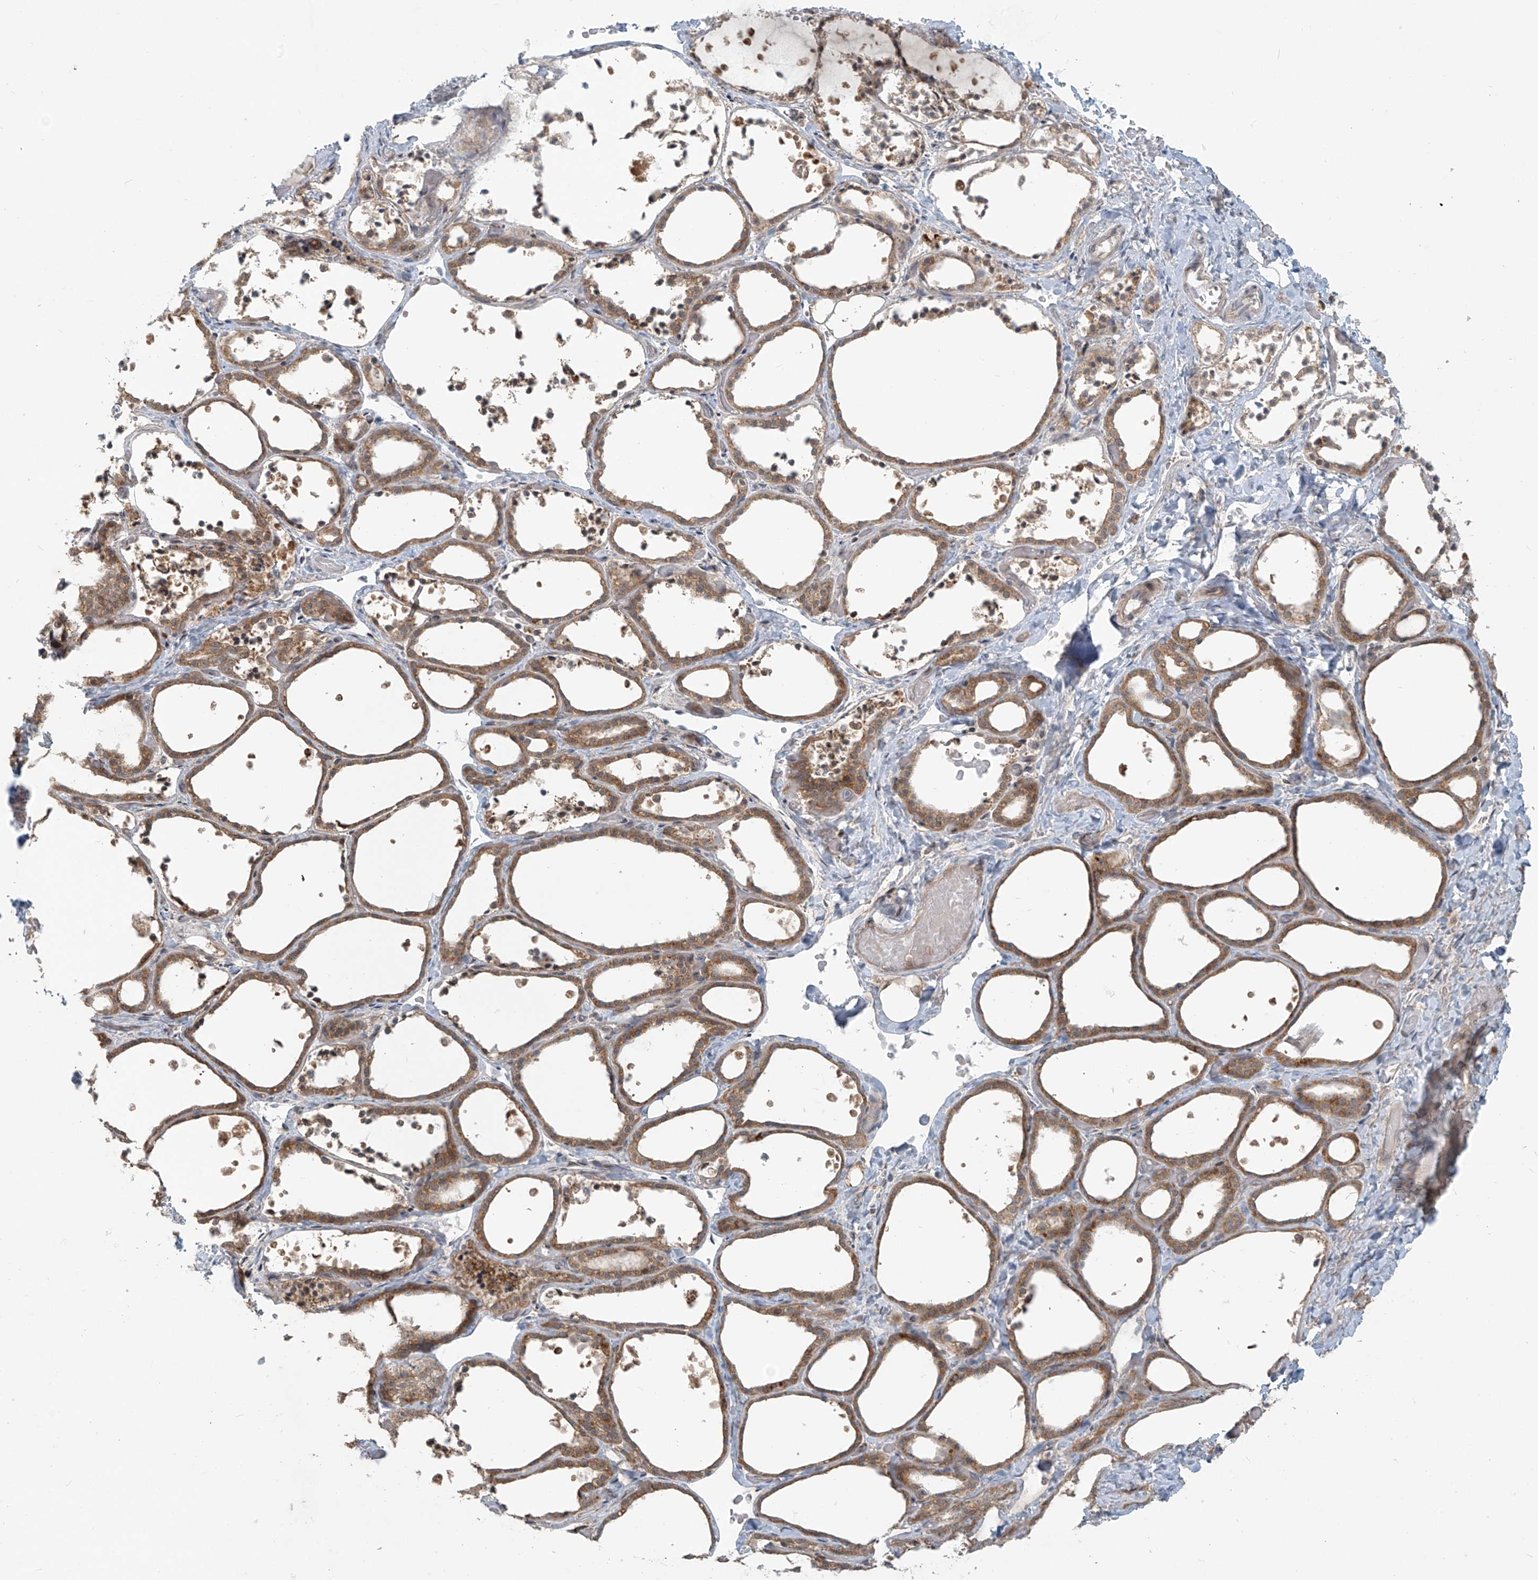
{"staining": {"intensity": "strong", "quantity": ">75%", "location": "cytoplasmic/membranous"}, "tissue": "thyroid gland", "cell_type": "Glandular cells", "image_type": "normal", "snomed": [{"axis": "morphology", "description": "Normal tissue, NOS"}, {"axis": "topography", "description": "Thyroid gland"}], "caption": "Immunohistochemical staining of unremarkable thyroid gland demonstrates strong cytoplasmic/membranous protein staining in about >75% of glandular cells. The protein of interest is shown in brown color, while the nuclei are stained blue.", "gene": "KATNIP", "patient": {"sex": "female", "age": 44}}